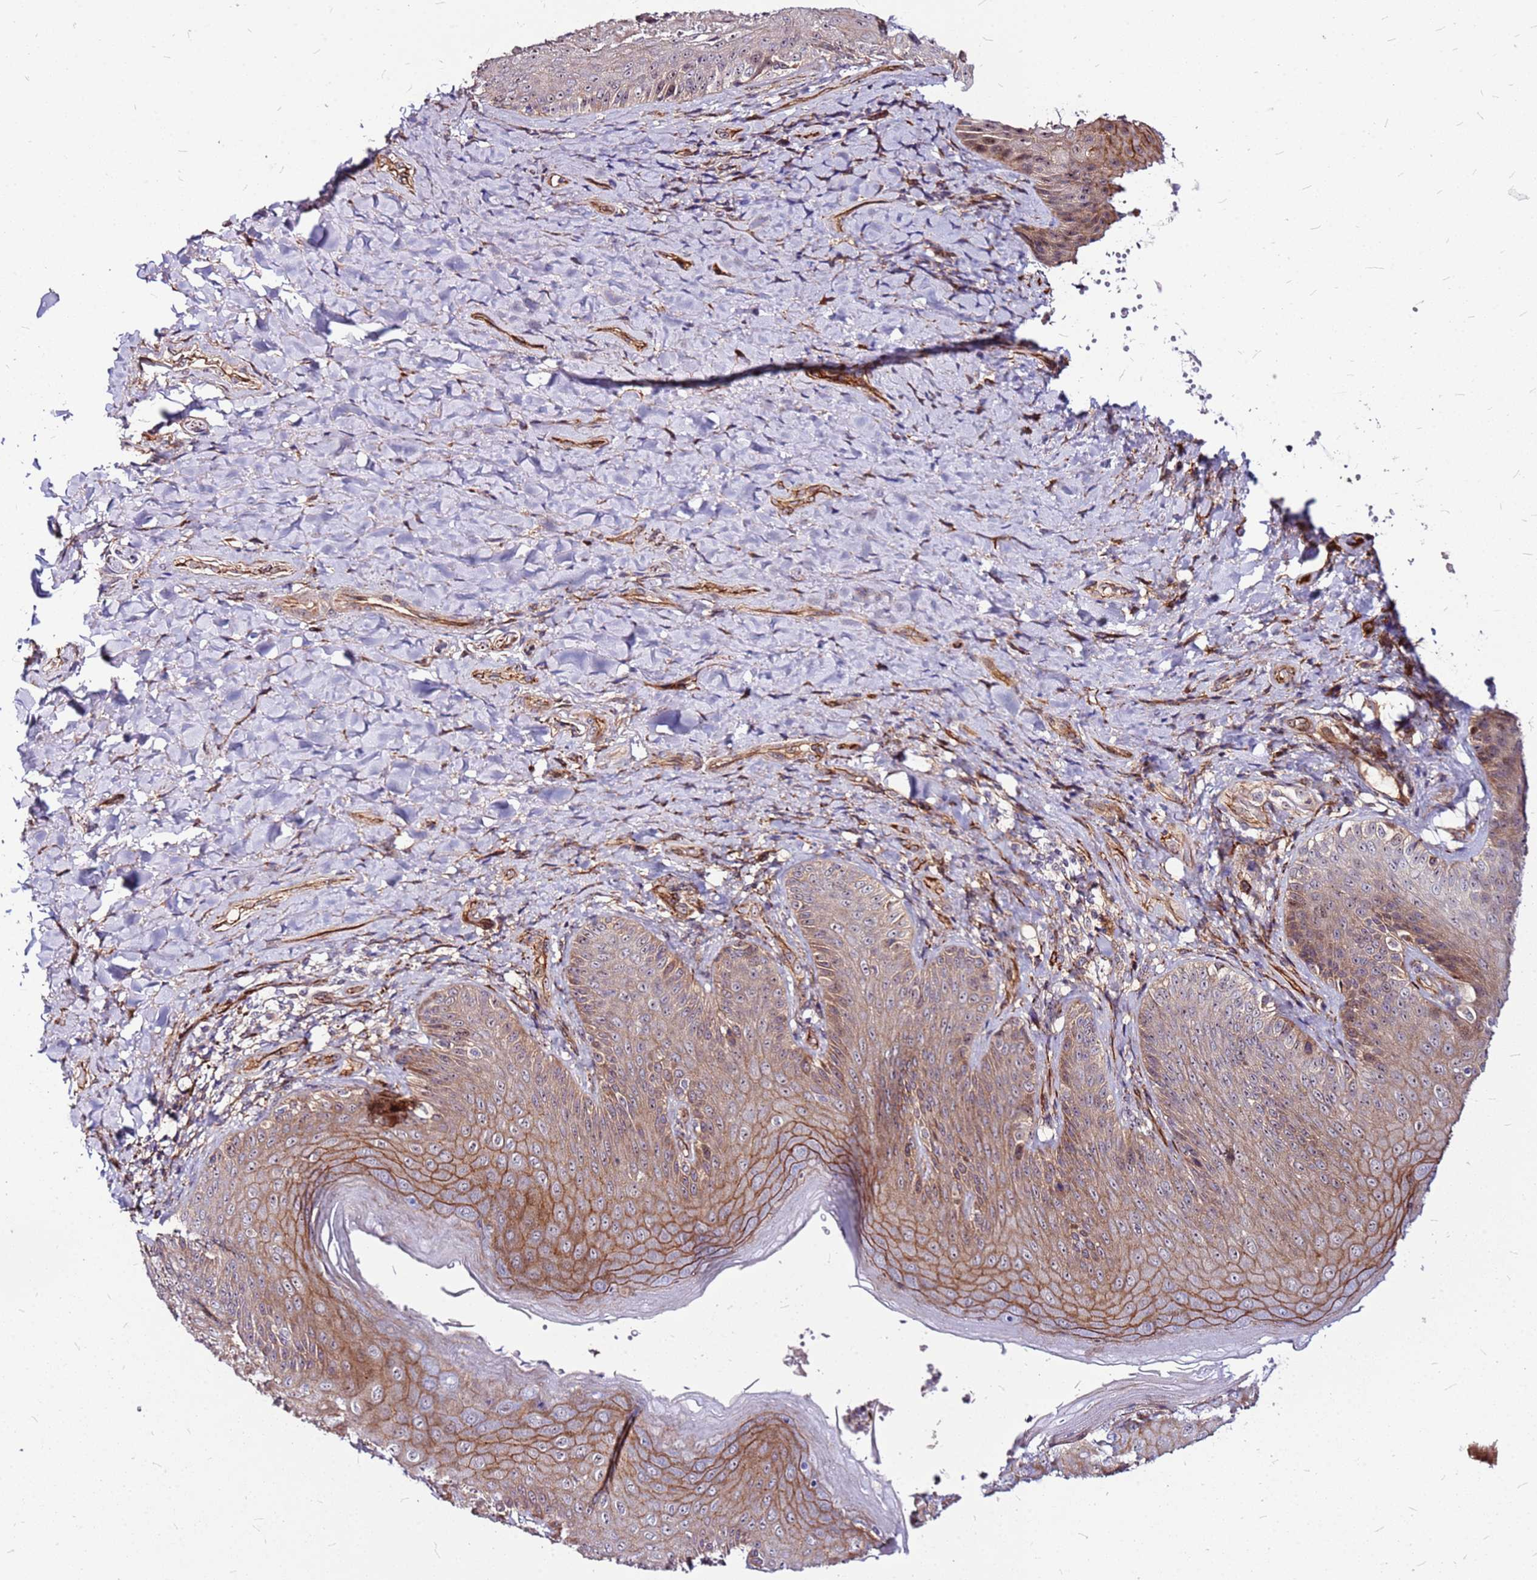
{"staining": {"intensity": "moderate", "quantity": "25%-75%", "location": "cytoplasmic/membranous"}, "tissue": "skin", "cell_type": "Epidermal cells", "image_type": "normal", "snomed": [{"axis": "morphology", "description": "Normal tissue, NOS"}, {"axis": "topography", "description": "Anal"}], "caption": "Immunohistochemistry (IHC) of unremarkable human skin demonstrates medium levels of moderate cytoplasmic/membranous positivity in approximately 25%-75% of epidermal cells.", "gene": "TOPAZ1", "patient": {"sex": "female", "age": 89}}